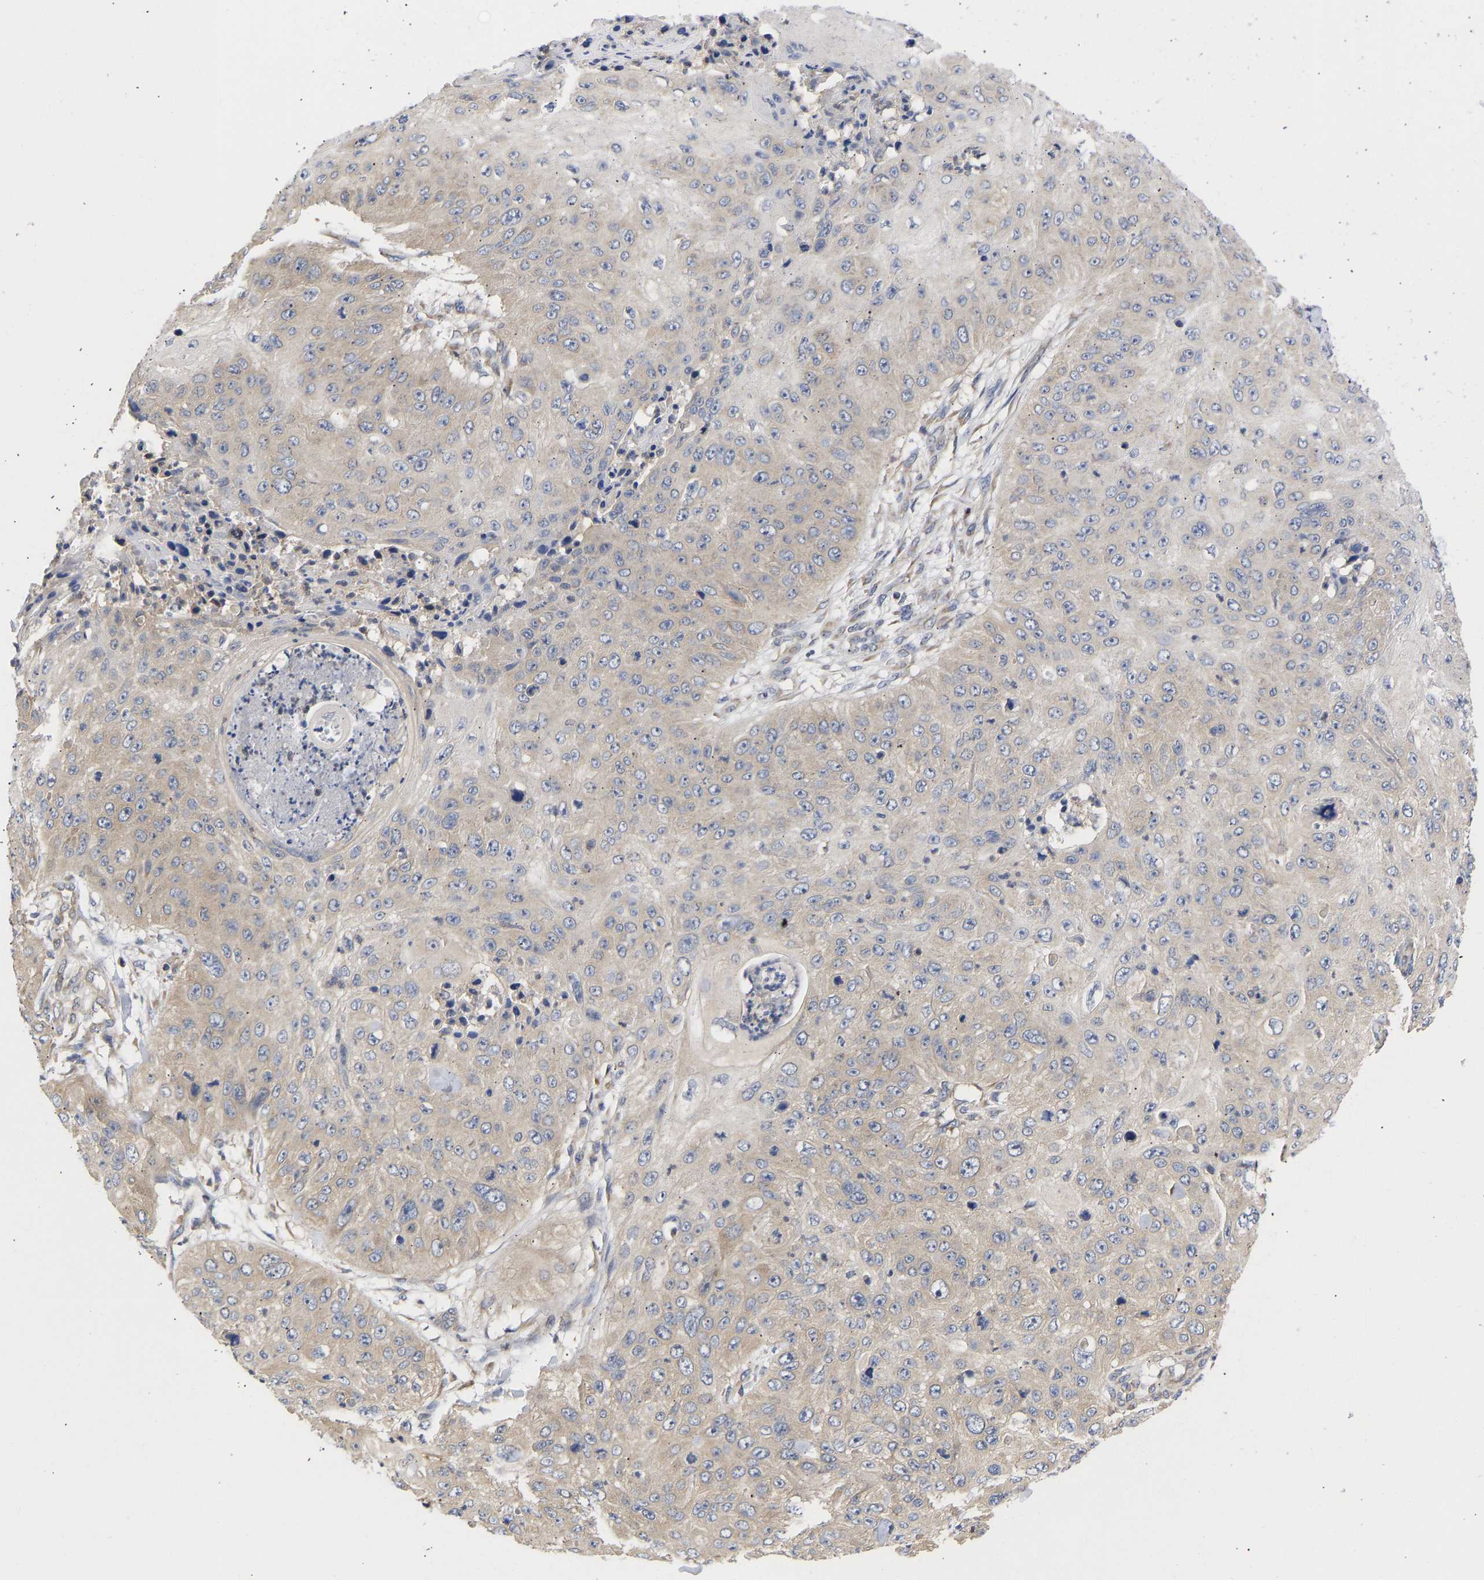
{"staining": {"intensity": "weak", "quantity": "25%-75%", "location": "cytoplasmic/membranous"}, "tissue": "skin cancer", "cell_type": "Tumor cells", "image_type": "cancer", "snomed": [{"axis": "morphology", "description": "Squamous cell carcinoma, NOS"}, {"axis": "topography", "description": "Skin"}], "caption": "An immunohistochemistry image of tumor tissue is shown. Protein staining in brown highlights weak cytoplasmic/membranous positivity in squamous cell carcinoma (skin) within tumor cells.", "gene": "MAP2K3", "patient": {"sex": "female", "age": 80}}